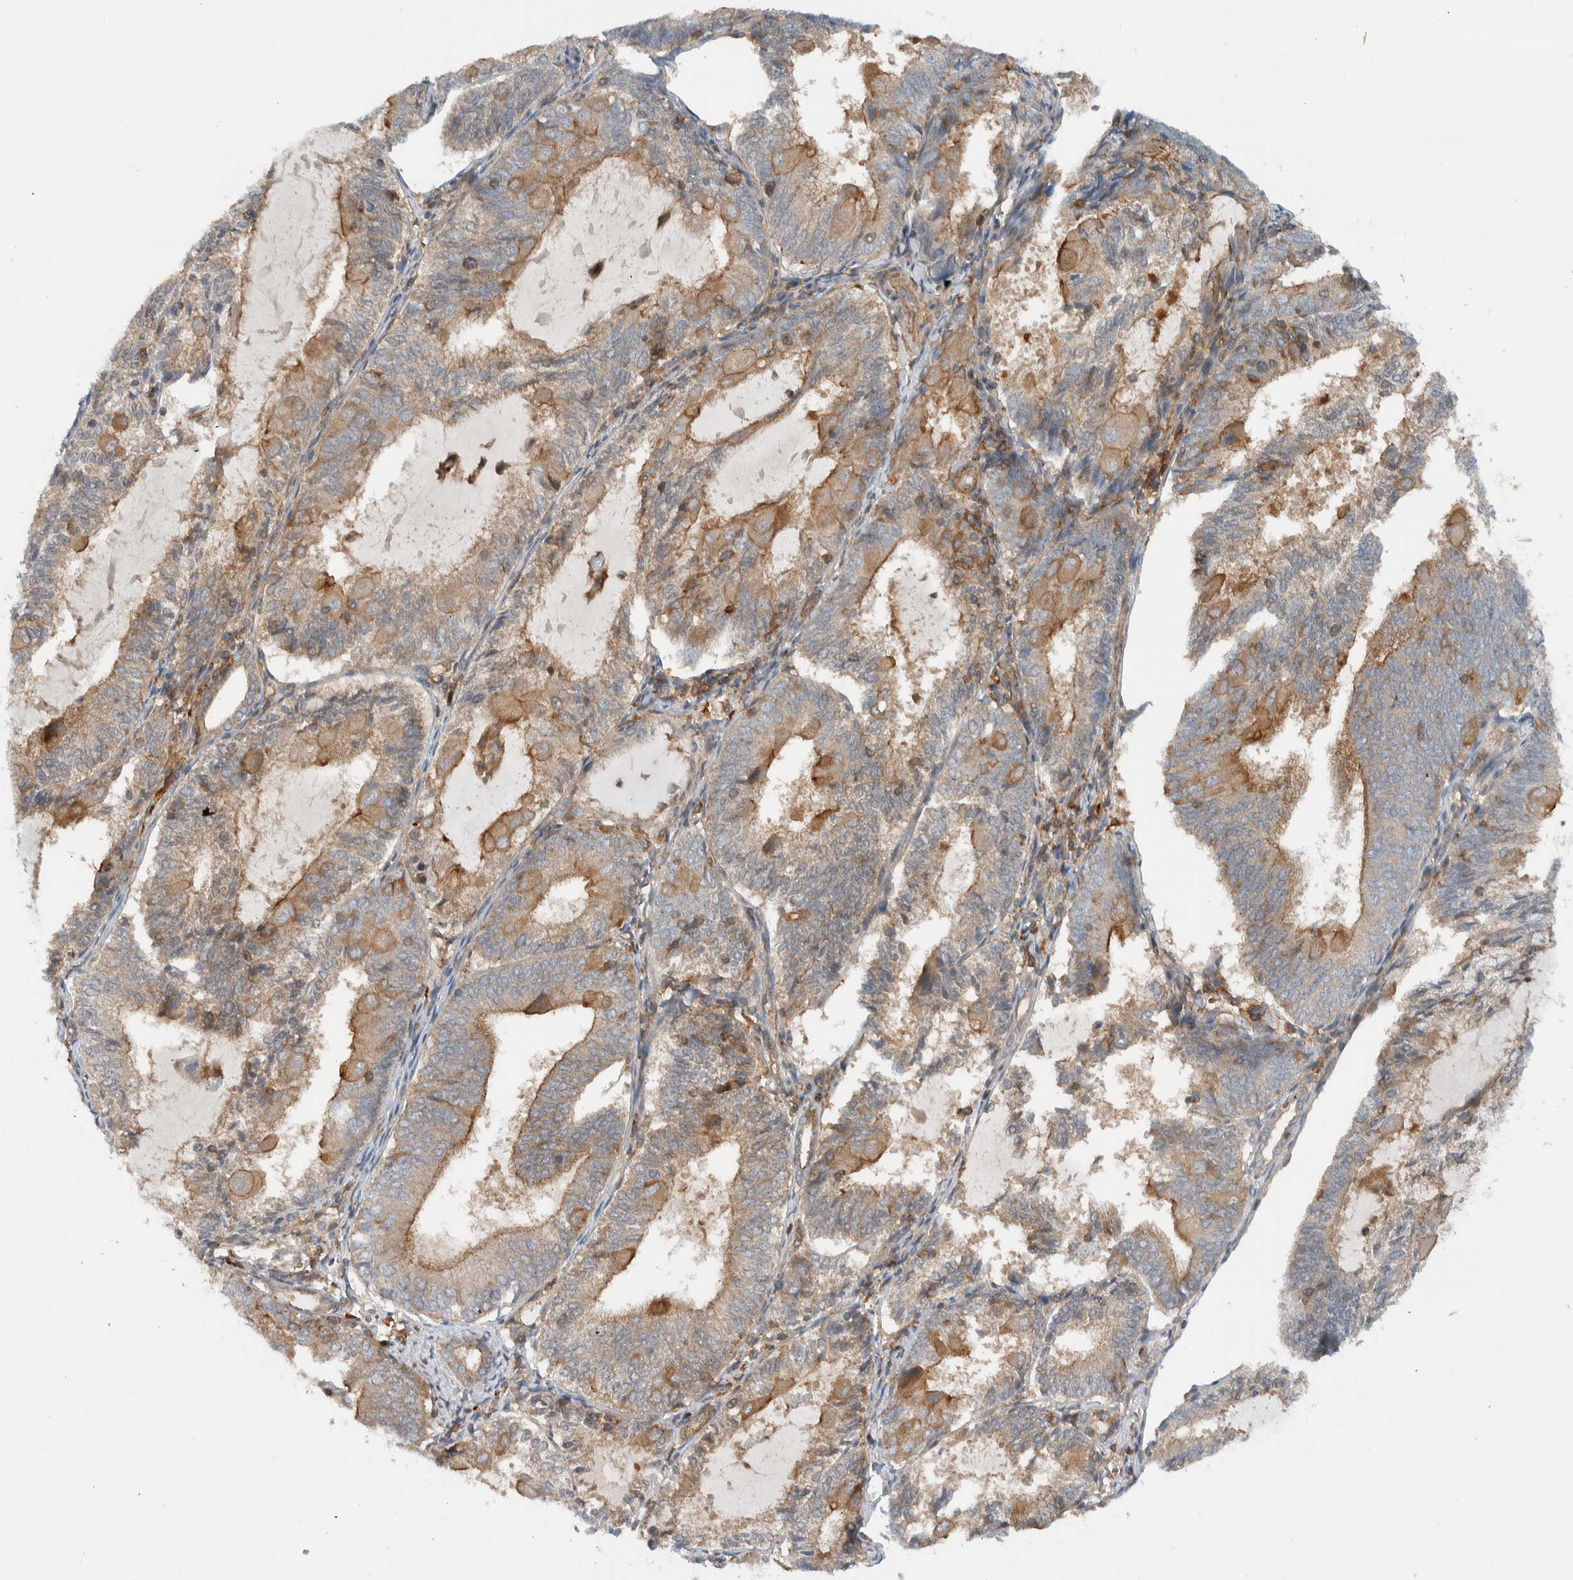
{"staining": {"intensity": "moderate", "quantity": "25%-75%", "location": "cytoplasmic/membranous"}, "tissue": "endometrial cancer", "cell_type": "Tumor cells", "image_type": "cancer", "snomed": [{"axis": "morphology", "description": "Adenocarcinoma, NOS"}, {"axis": "topography", "description": "Endometrium"}], "caption": "Protein expression analysis of endometrial cancer reveals moderate cytoplasmic/membranous staining in approximately 25%-75% of tumor cells.", "gene": "MPRIP", "patient": {"sex": "female", "age": 81}}